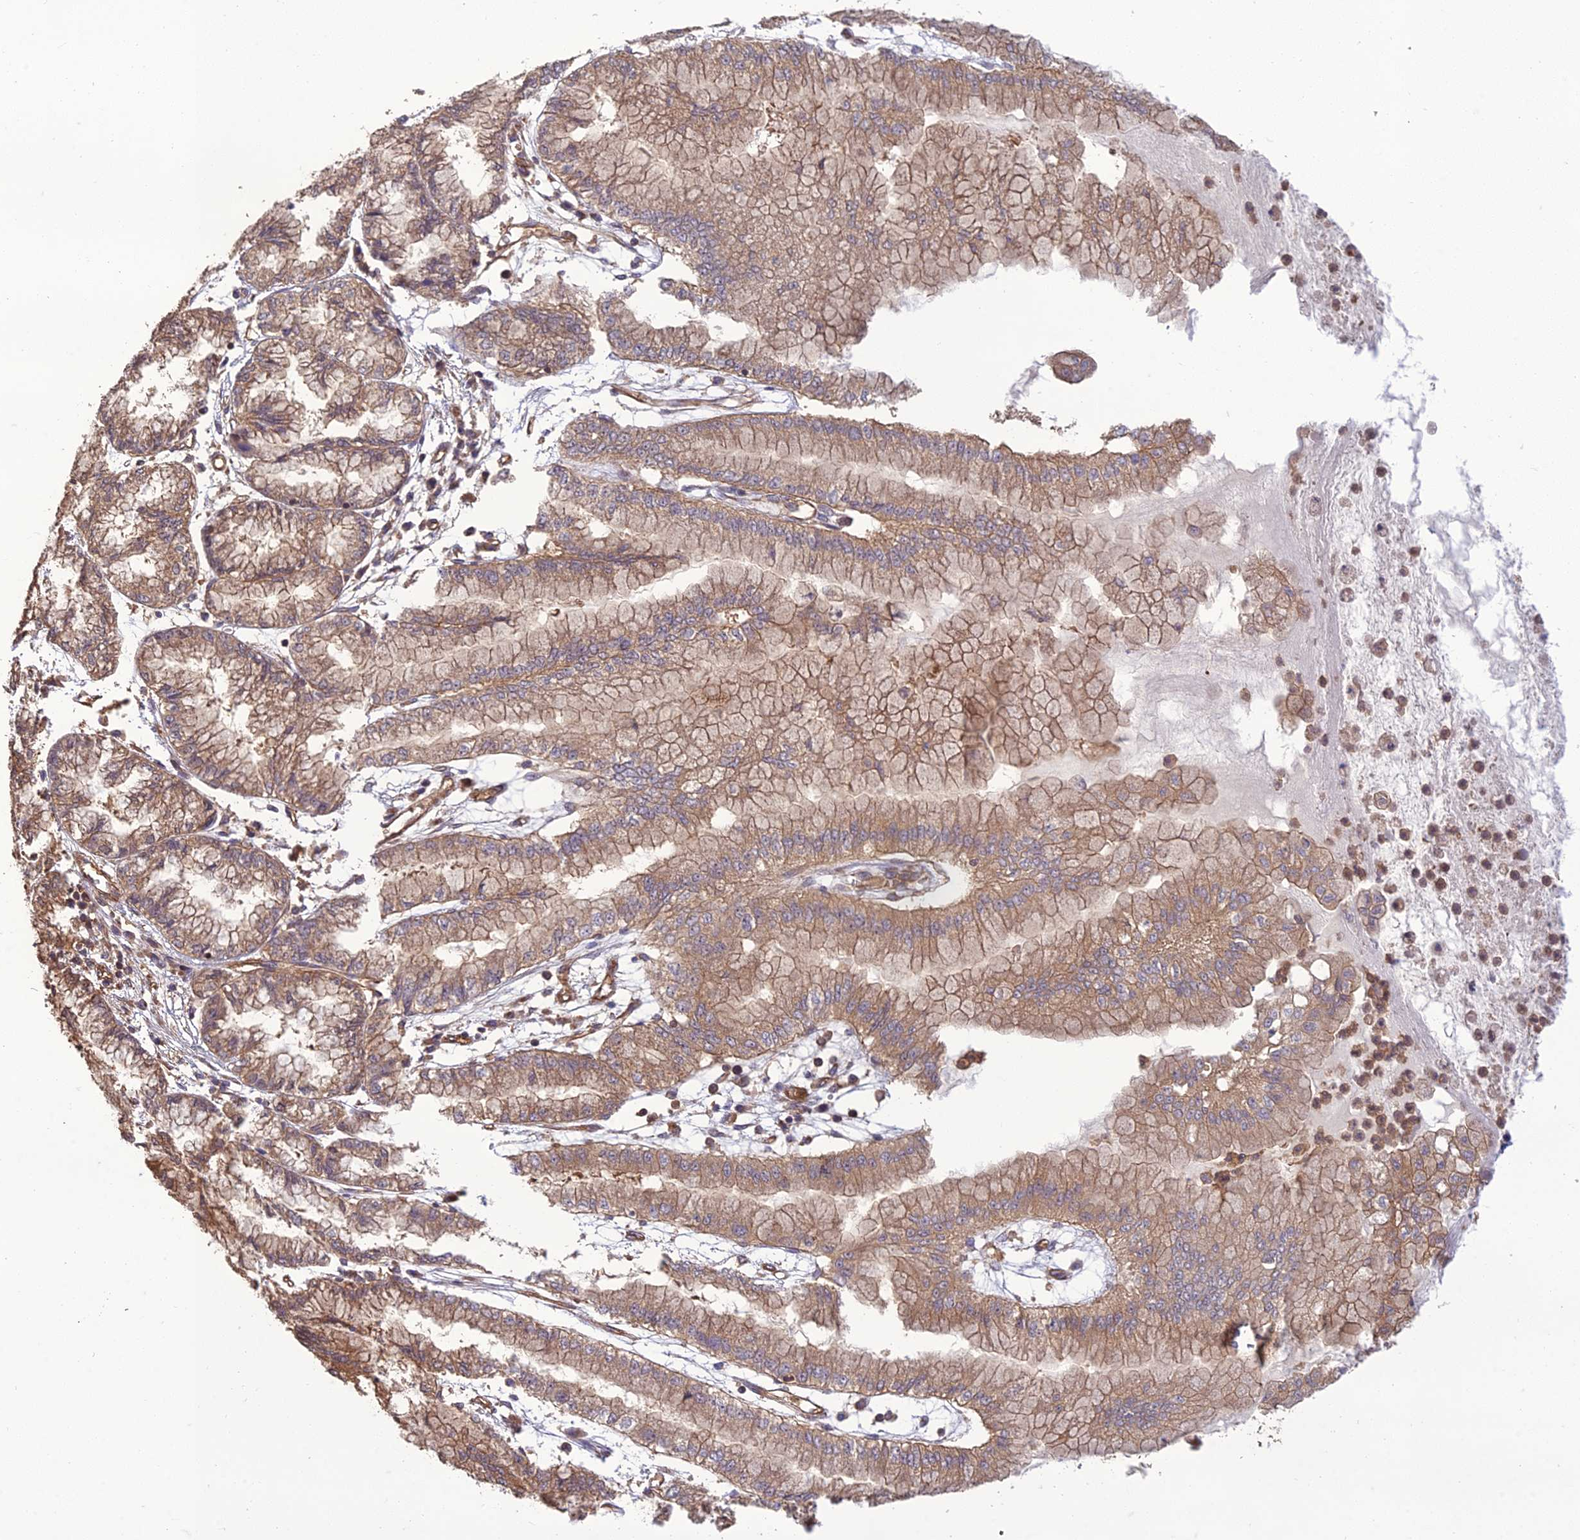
{"staining": {"intensity": "weak", "quantity": ">75%", "location": "cytoplasmic/membranous"}, "tissue": "pancreatic cancer", "cell_type": "Tumor cells", "image_type": "cancer", "snomed": [{"axis": "morphology", "description": "Adenocarcinoma, NOS"}, {"axis": "topography", "description": "Pancreas"}], "caption": "Immunohistochemical staining of human pancreatic cancer (adenocarcinoma) exhibits low levels of weak cytoplasmic/membranous protein positivity in about >75% of tumor cells. (Brightfield microscopy of DAB IHC at high magnification).", "gene": "TMEM131L", "patient": {"sex": "male", "age": 73}}